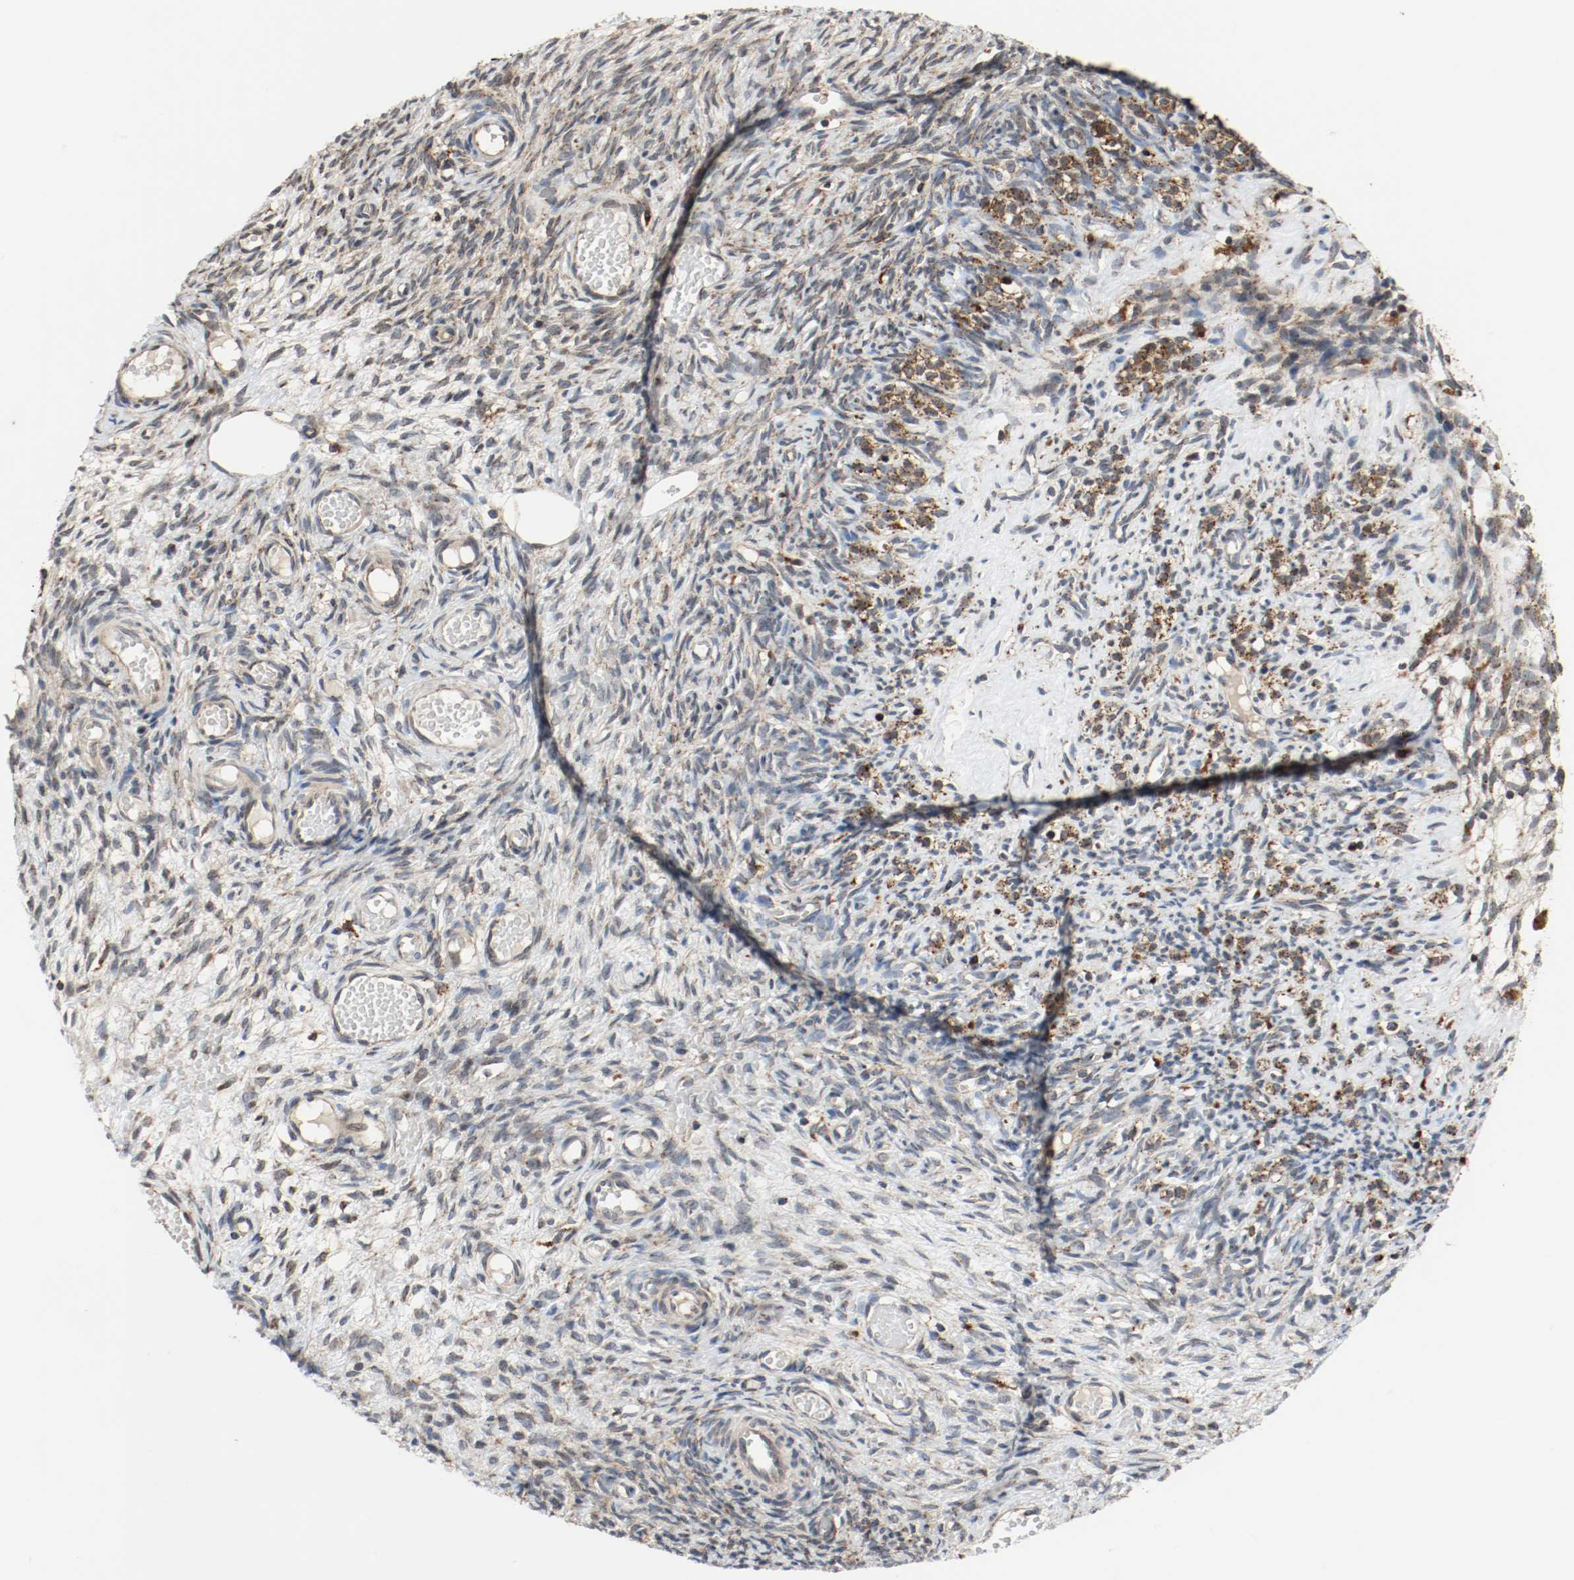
{"staining": {"intensity": "moderate", "quantity": ">75%", "location": "cytoplasmic/membranous"}, "tissue": "ovary", "cell_type": "Ovarian stroma cells", "image_type": "normal", "snomed": [{"axis": "morphology", "description": "Normal tissue, NOS"}, {"axis": "topography", "description": "Ovary"}], "caption": "Immunohistochemistry image of benign ovary stained for a protein (brown), which reveals medium levels of moderate cytoplasmic/membranous staining in about >75% of ovarian stroma cells.", "gene": "LAMP2", "patient": {"sex": "female", "age": 35}}